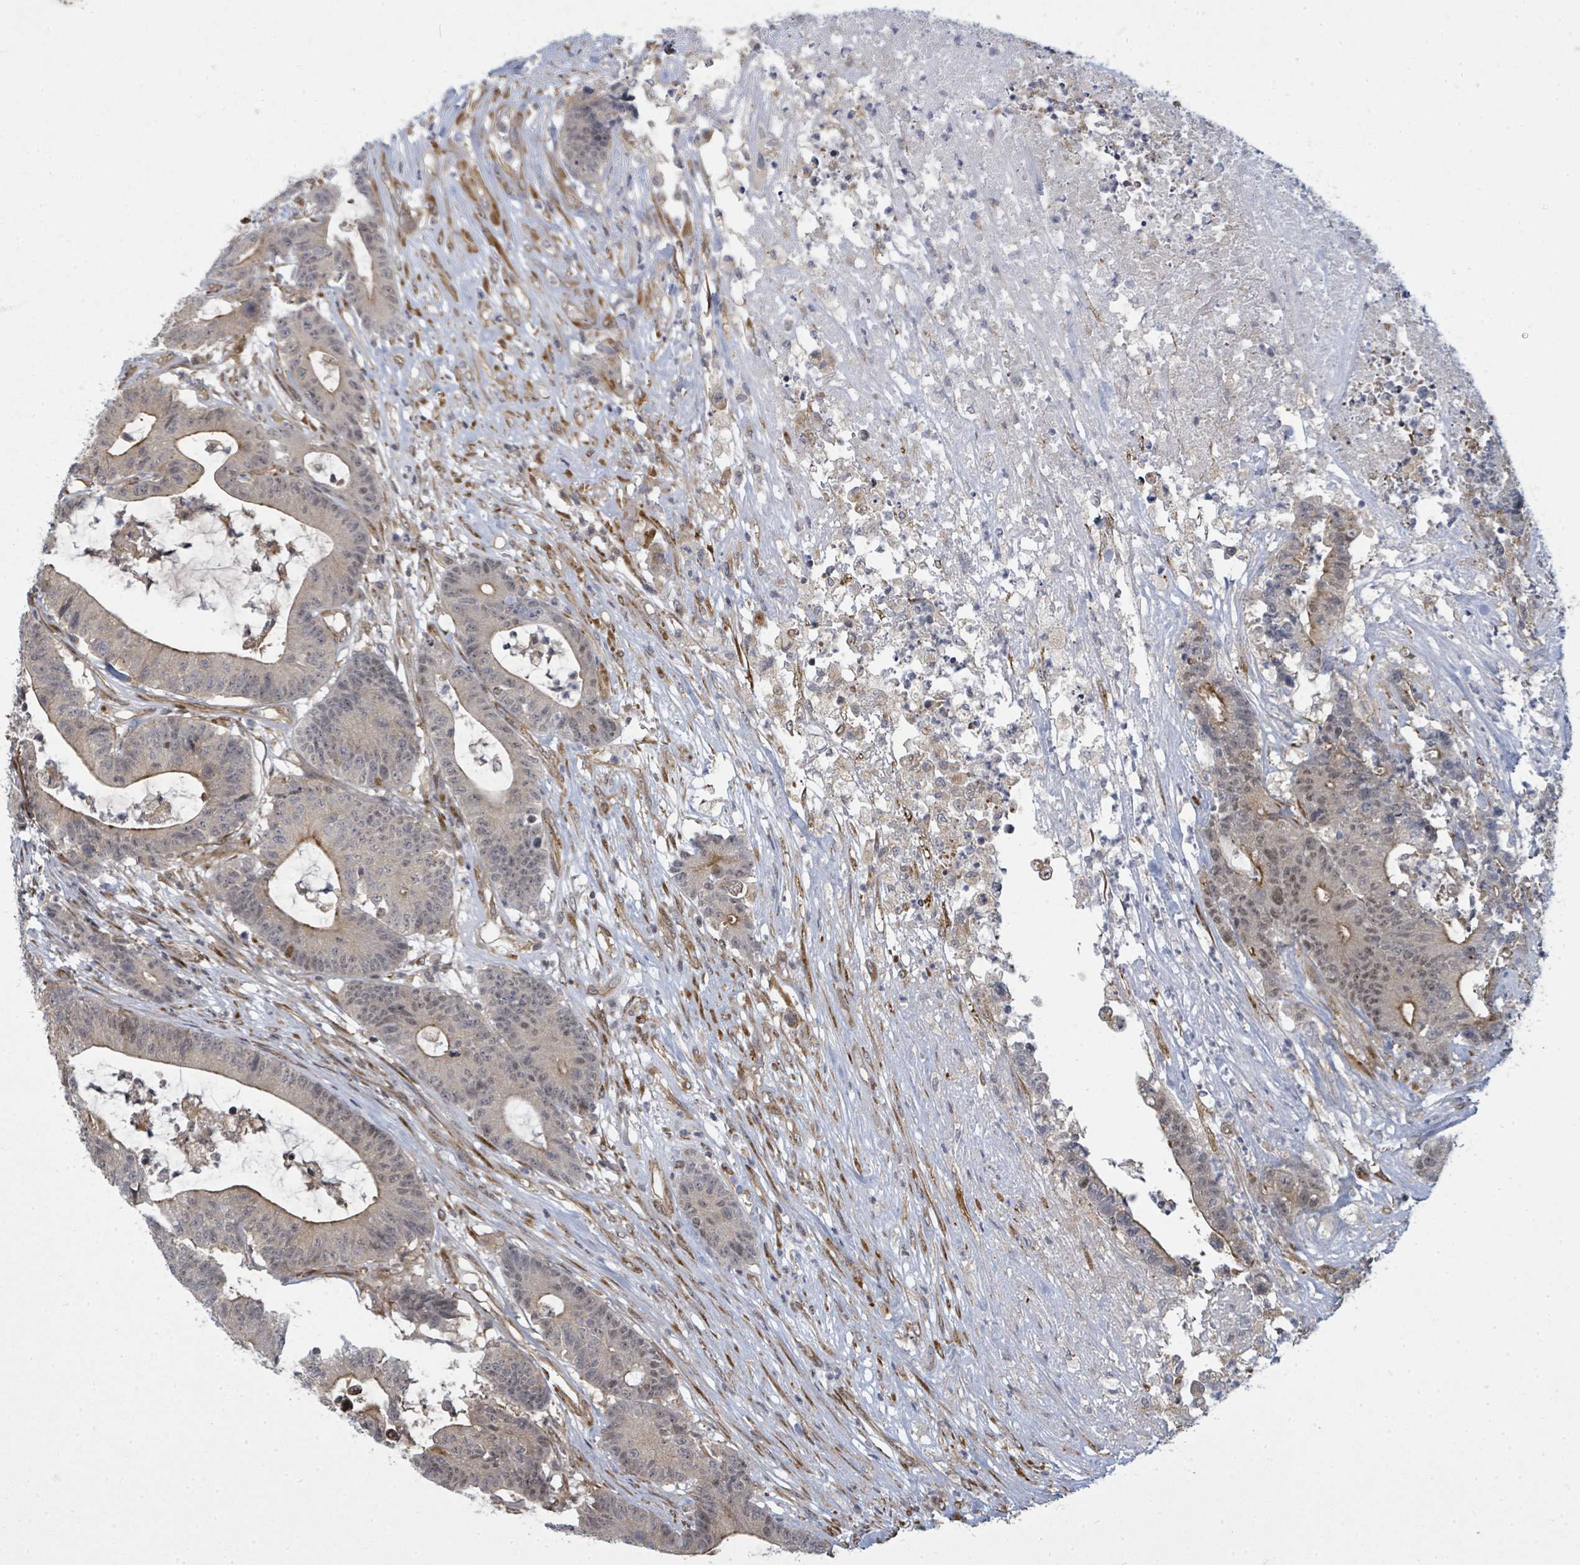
{"staining": {"intensity": "moderate", "quantity": "<25%", "location": "cytoplasmic/membranous,nuclear"}, "tissue": "colorectal cancer", "cell_type": "Tumor cells", "image_type": "cancer", "snomed": [{"axis": "morphology", "description": "Adenocarcinoma, NOS"}, {"axis": "topography", "description": "Colon"}], "caption": "Protein staining reveals moderate cytoplasmic/membranous and nuclear staining in about <25% of tumor cells in adenocarcinoma (colorectal).", "gene": "PSMG2", "patient": {"sex": "female", "age": 84}}